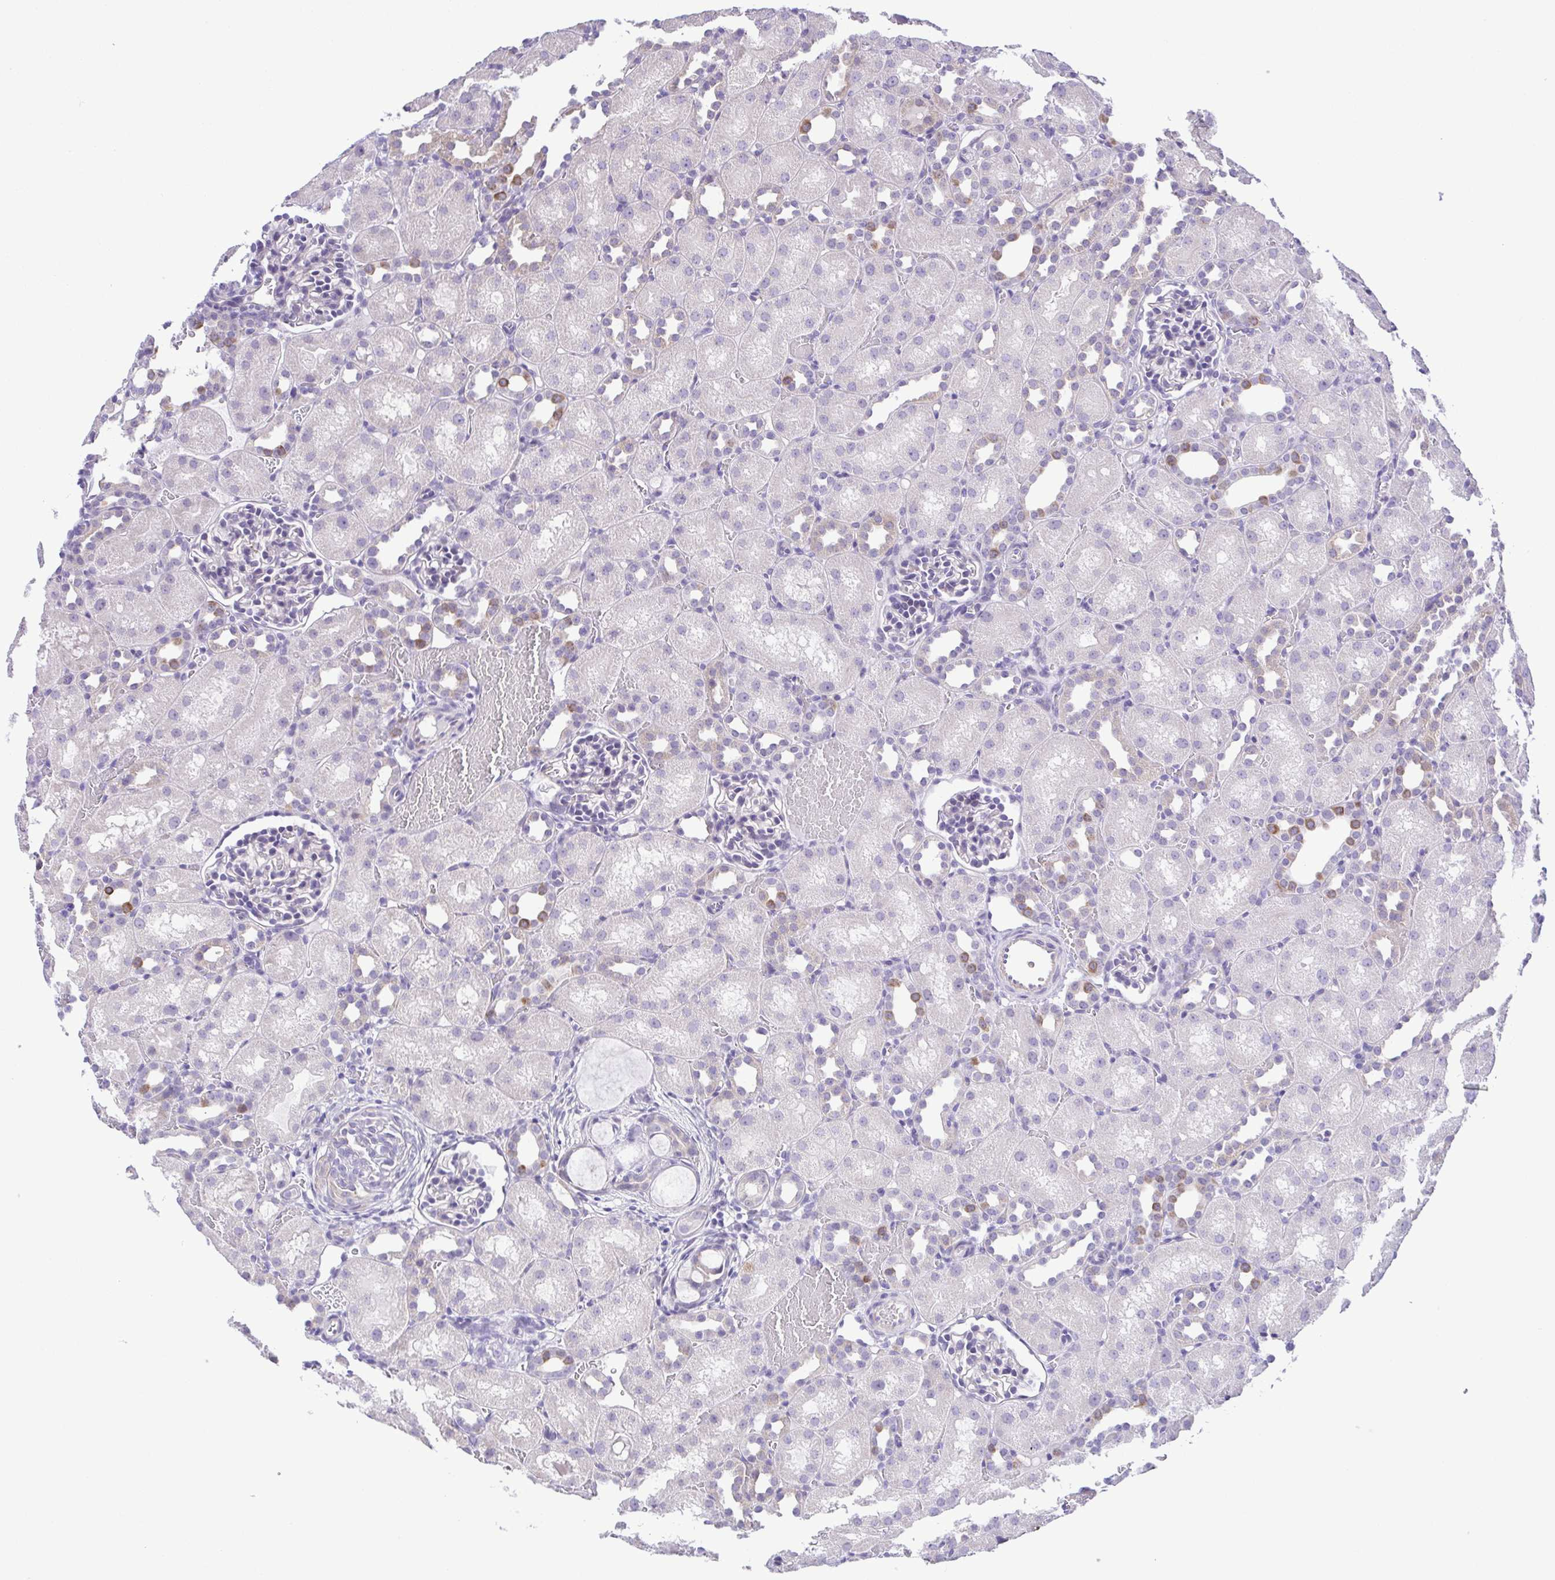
{"staining": {"intensity": "negative", "quantity": "none", "location": "none"}, "tissue": "kidney", "cell_type": "Cells in glomeruli", "image_type": "normal", "snomed": [{"axis": "morphology", "description": "Normal tissue, NOS"}, {"axis": "topography", "description": "Kidney"}], "caption": "Micrograph shows no significant protein staining in cells in glomeruli of benign kidney. The staining was performed using DAB to visualize the protein expression in brown, while the nuclei were stained in blue with hematoxylin (Magnification: 20x).", "gene": "DCLK2", "patient": {"sex": "male", "age": 1}}